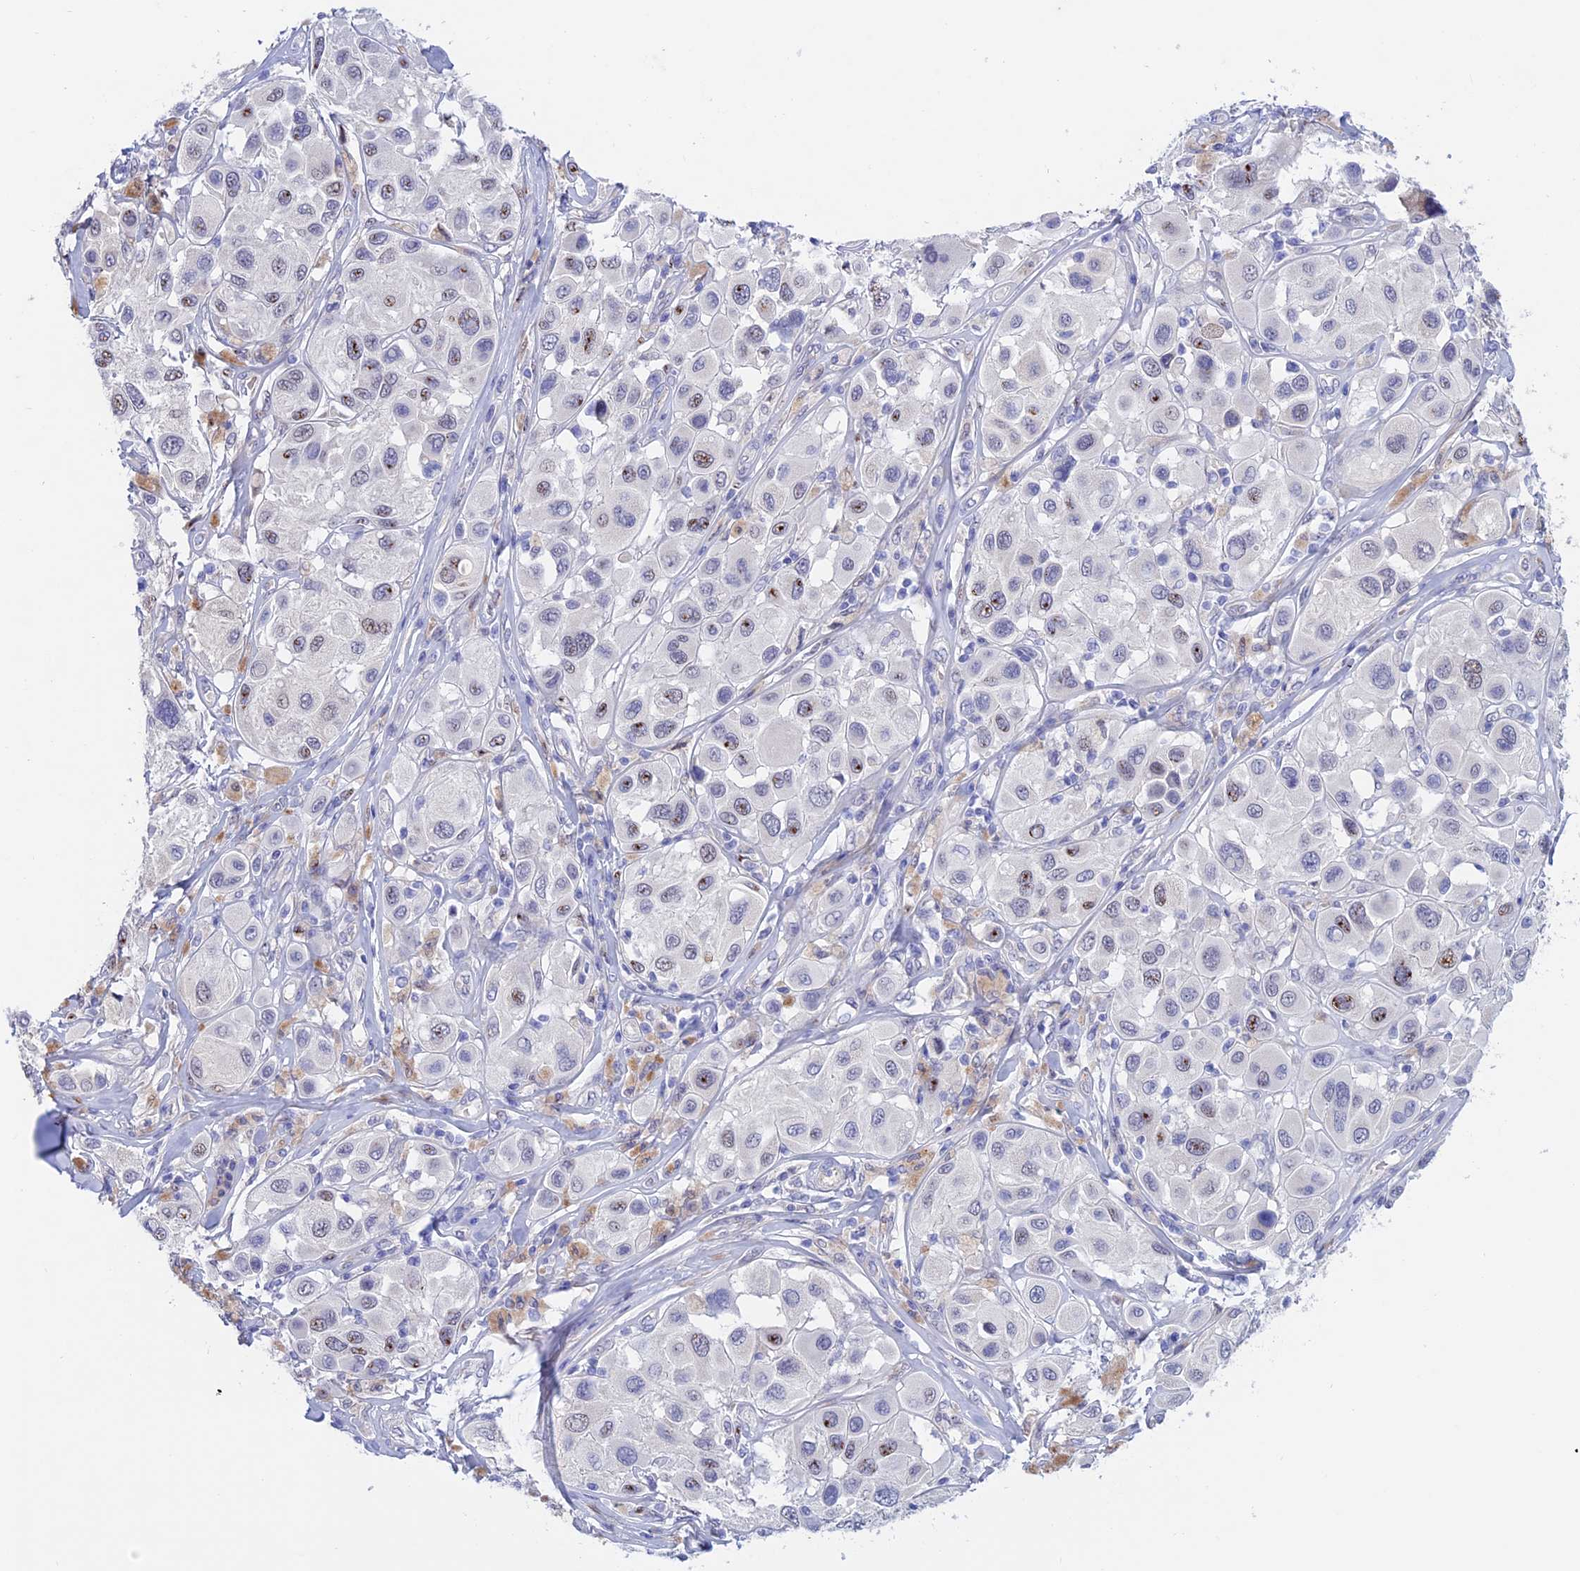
{"staining": {"intensity": "moderate", "quantity": "<25%", "location": "nuclear"}, "tissue": "melanoma", "cell_type": "Tumor cells", "image_type": "cancer", "snomed": [{"axis": "morphology", "description": "Malignant melanoma, Metastatic site"}, {"axis": "topography", "description": "Skin"}], "caption": "Melanoma stained with a protein marker displays moderate staining in tumor cells.", "gene": "GK5", "patient": {"sex": "male", "age": 41}}